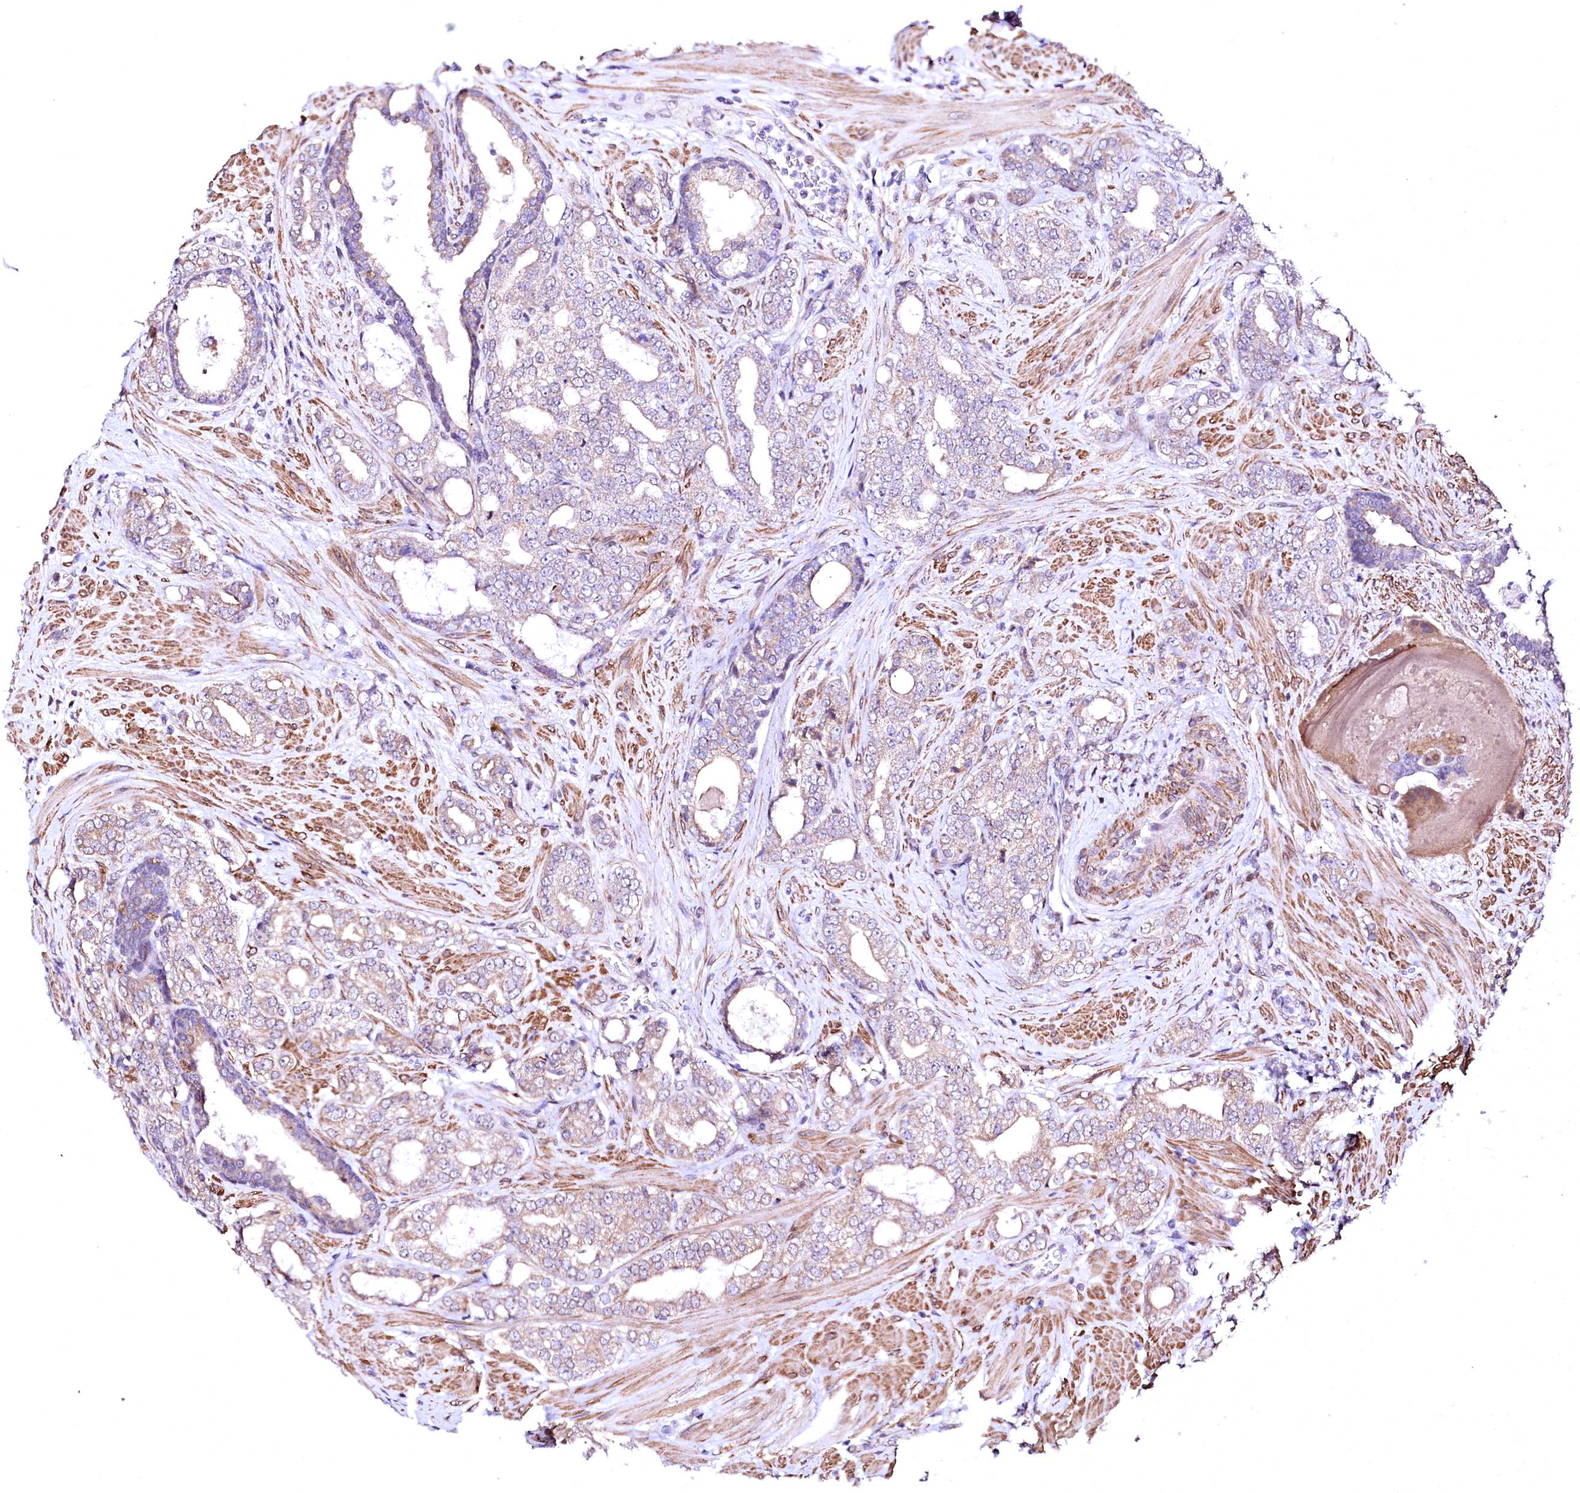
{"staining": {"intensity": "weak", "quantity": "<25%", "location": "cytoplasmic/membranous"}, "tissue": "prostate cancer", "cell_type": "Tumor cells", "image_type": "cancer", "snomed": [{"axis": "morphology", "description": "Adenocarcinoma, High grade"}, {"axis": "topography", "description": "Prostate"}], "caption": "Human high-grade adenocarcinoma (prostate) stained for a protein using immunohistochemistry exhibits no positivity in tumor cells.", "gene": "GPR176", "patient": {"sex": "male", "age": 64}}